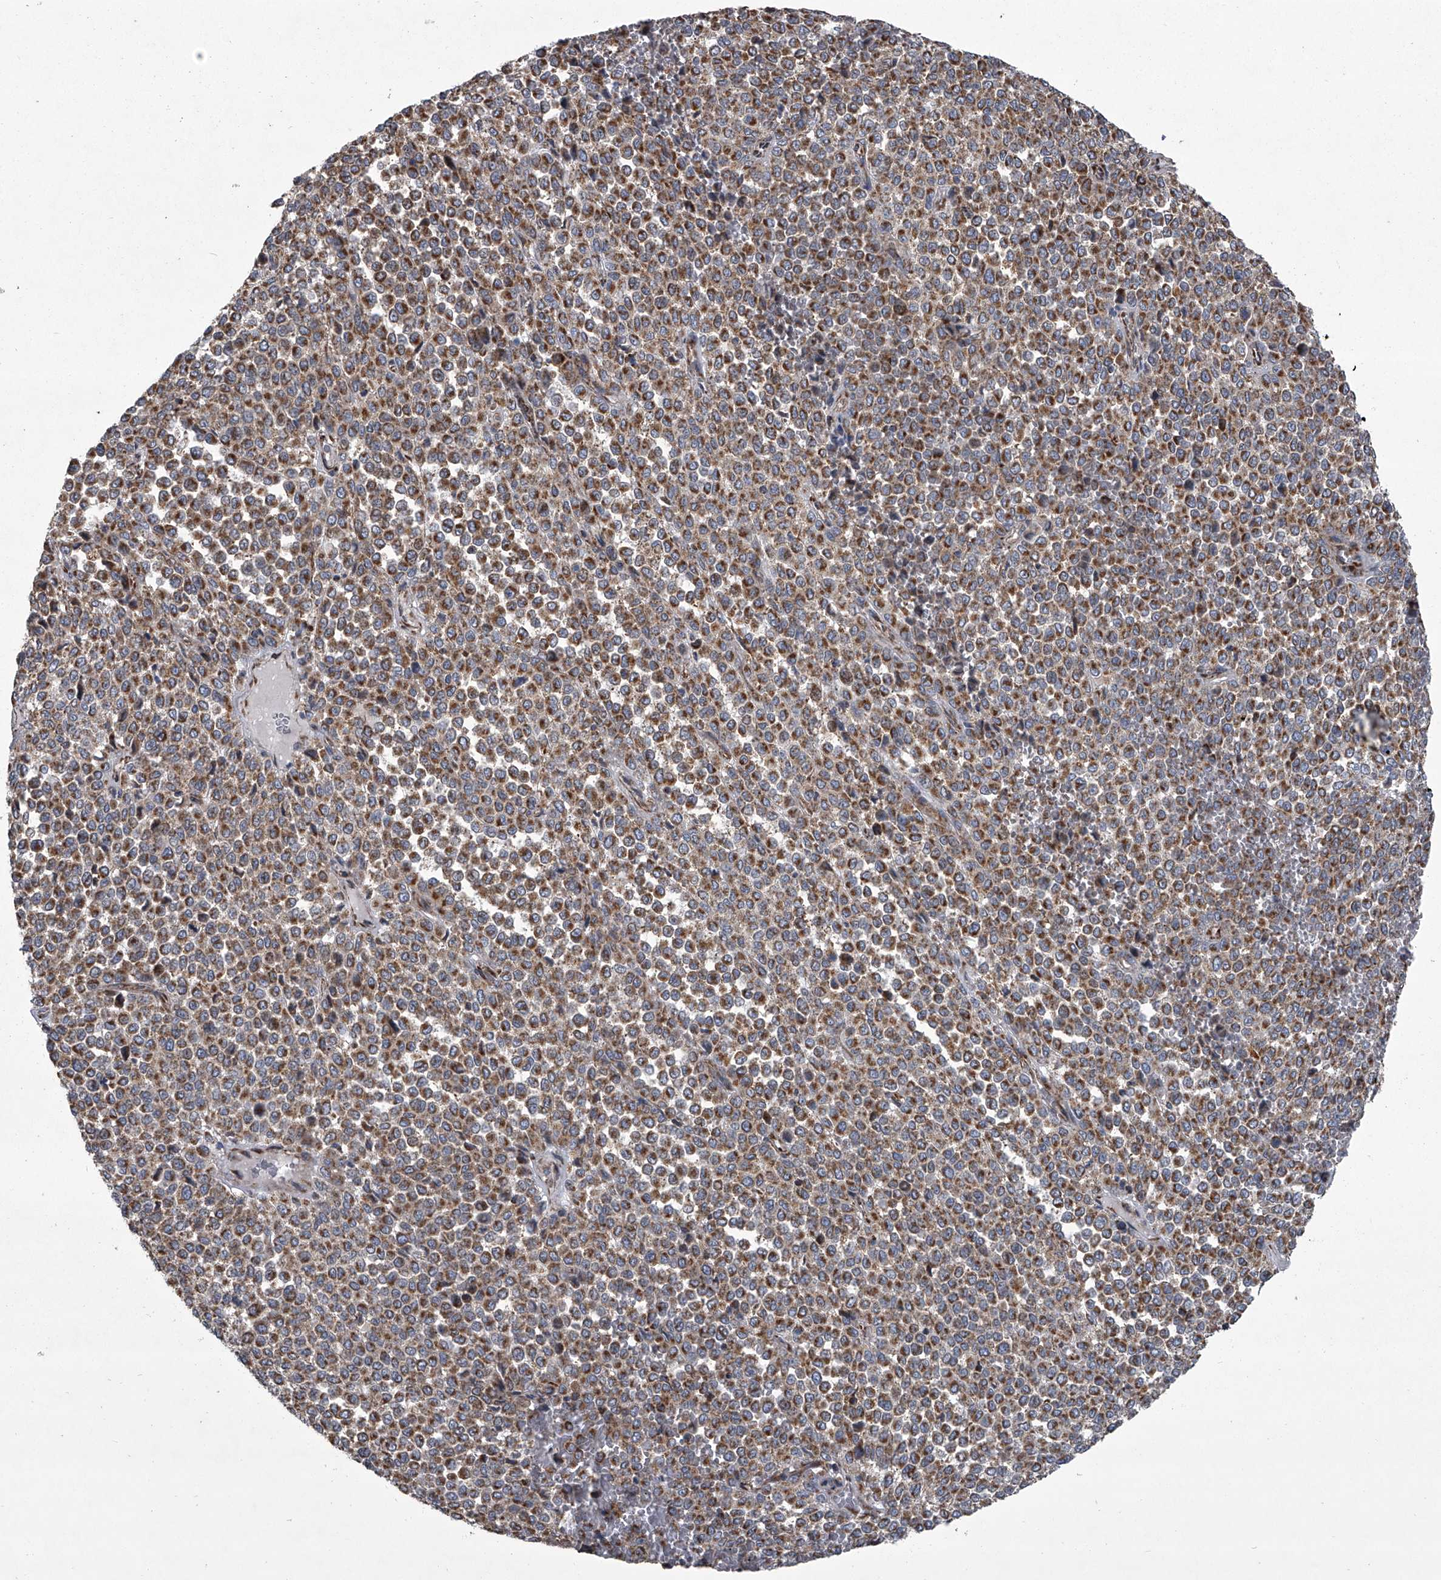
{"staining": {"intensity": "moderate", "quantity": ">75%", "location": "cytoplasmic/membranous"}, "tissue": "melanoma", "cell_type": "Tumor cells", "image_type": "cancer", "snomed": [{"axis": "morphology", "description": "Malignant melanoma, Metastatic site"}, {"axis": "topography", "description": "Pancreas"}], "caption": "Immunohistochemical staining of human melanoma displays medium levels of moderate cytoplasmic/membranous protein expression in approximately >75% of tumor cells.", "gene": "ZC3H15", "patient": {"sex": "female", "age": 30}}